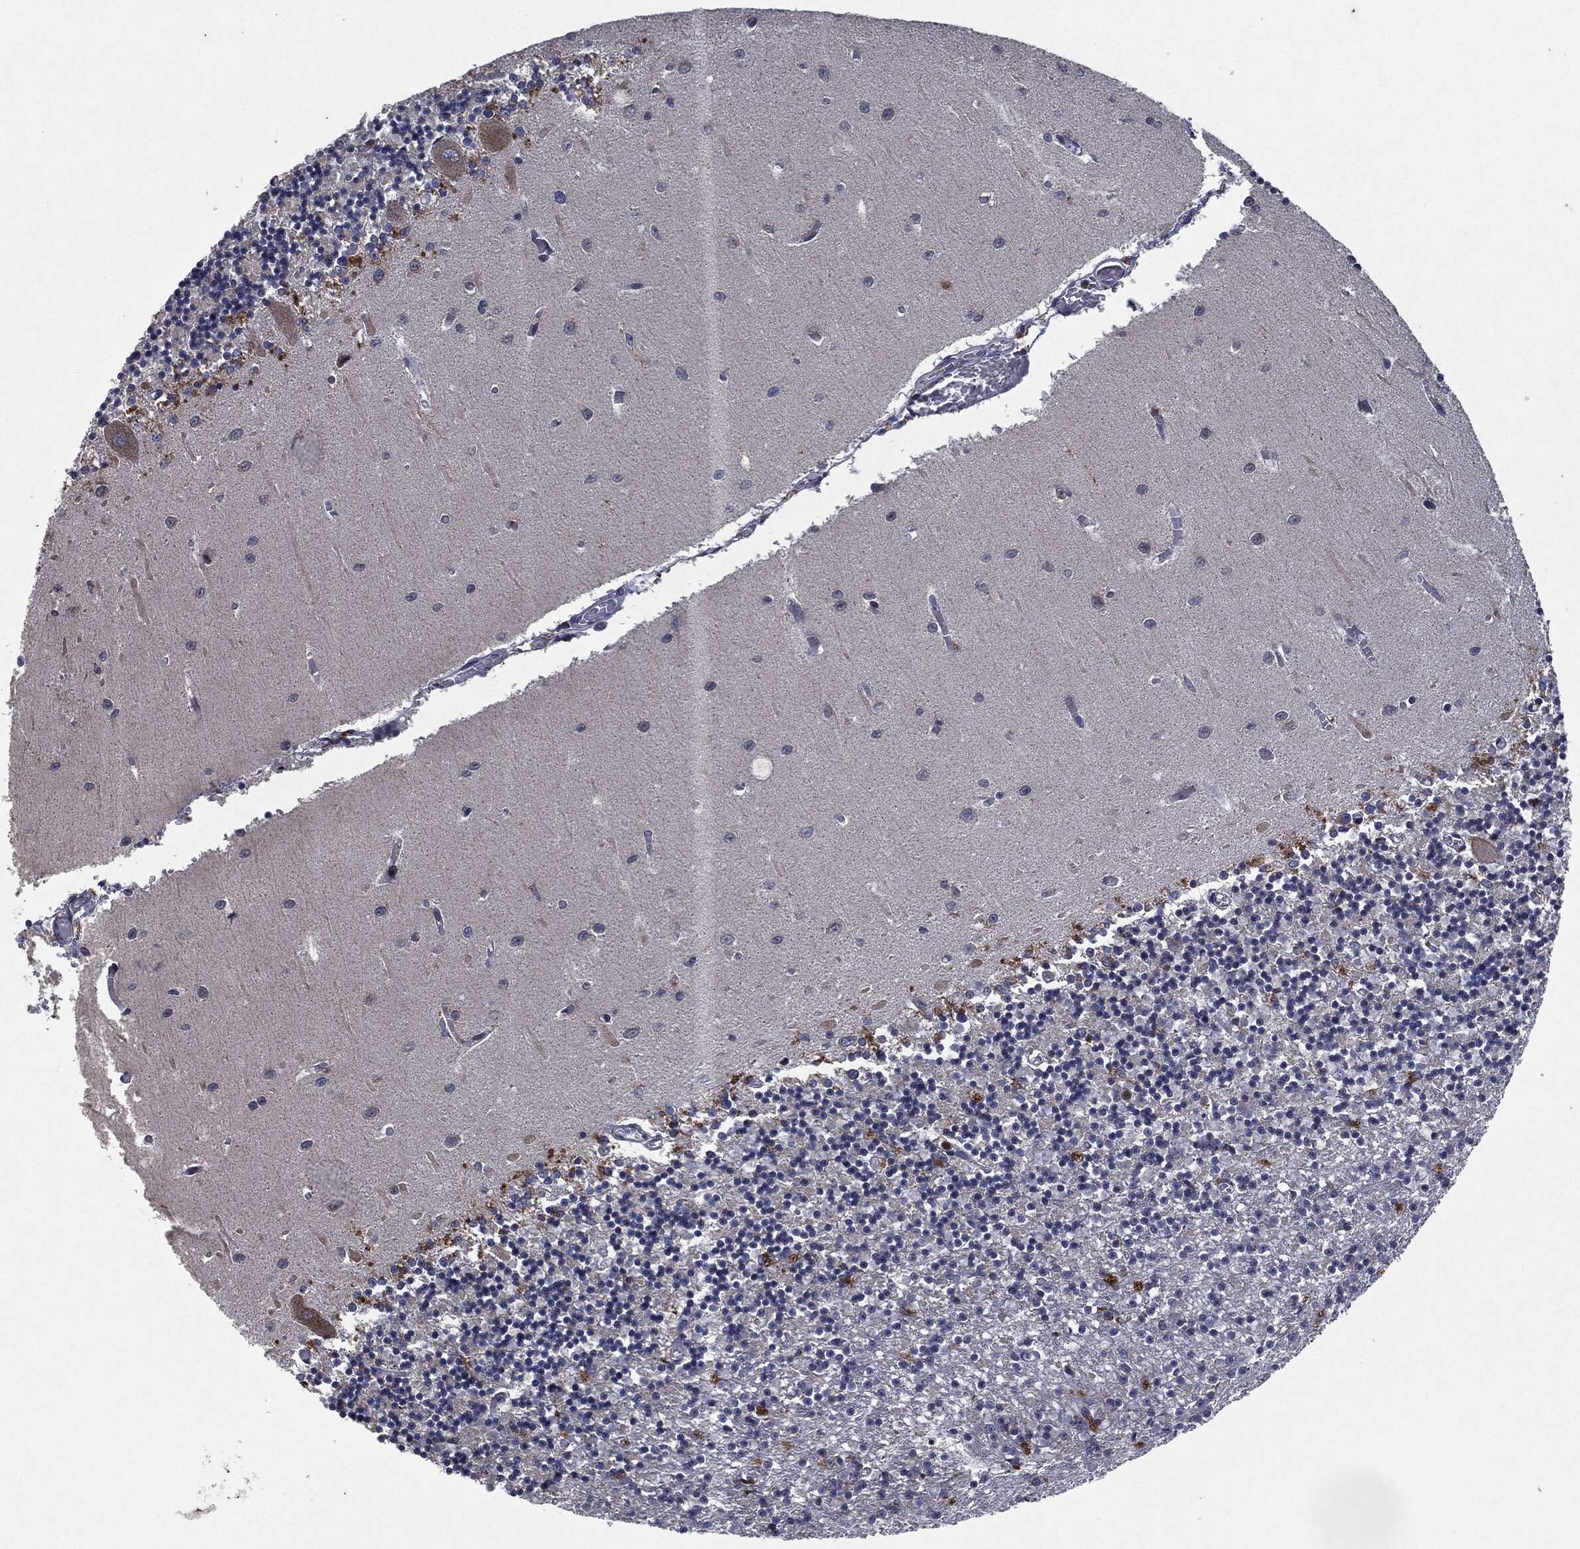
{"staining": {"intensity": "negative", "quantity": "none", "location": "none"}, "tissue": "cerebellum", "cell_type": "Cells in granular layer", "image_type": "normal", "snomed": [{"axis": "morphology", "description": "Normal tissue, NOS"}, {"axis": "topography", "description": "Cerebellum"}], "caption": "IHC photomicrograph of unremarkable cerebellum: human cerebellum stained with DAB exhibits no significant protein expression in cells in granular layer.", "gene": "SLC31A2", "patient": {"sex": "female", "age": 64}}